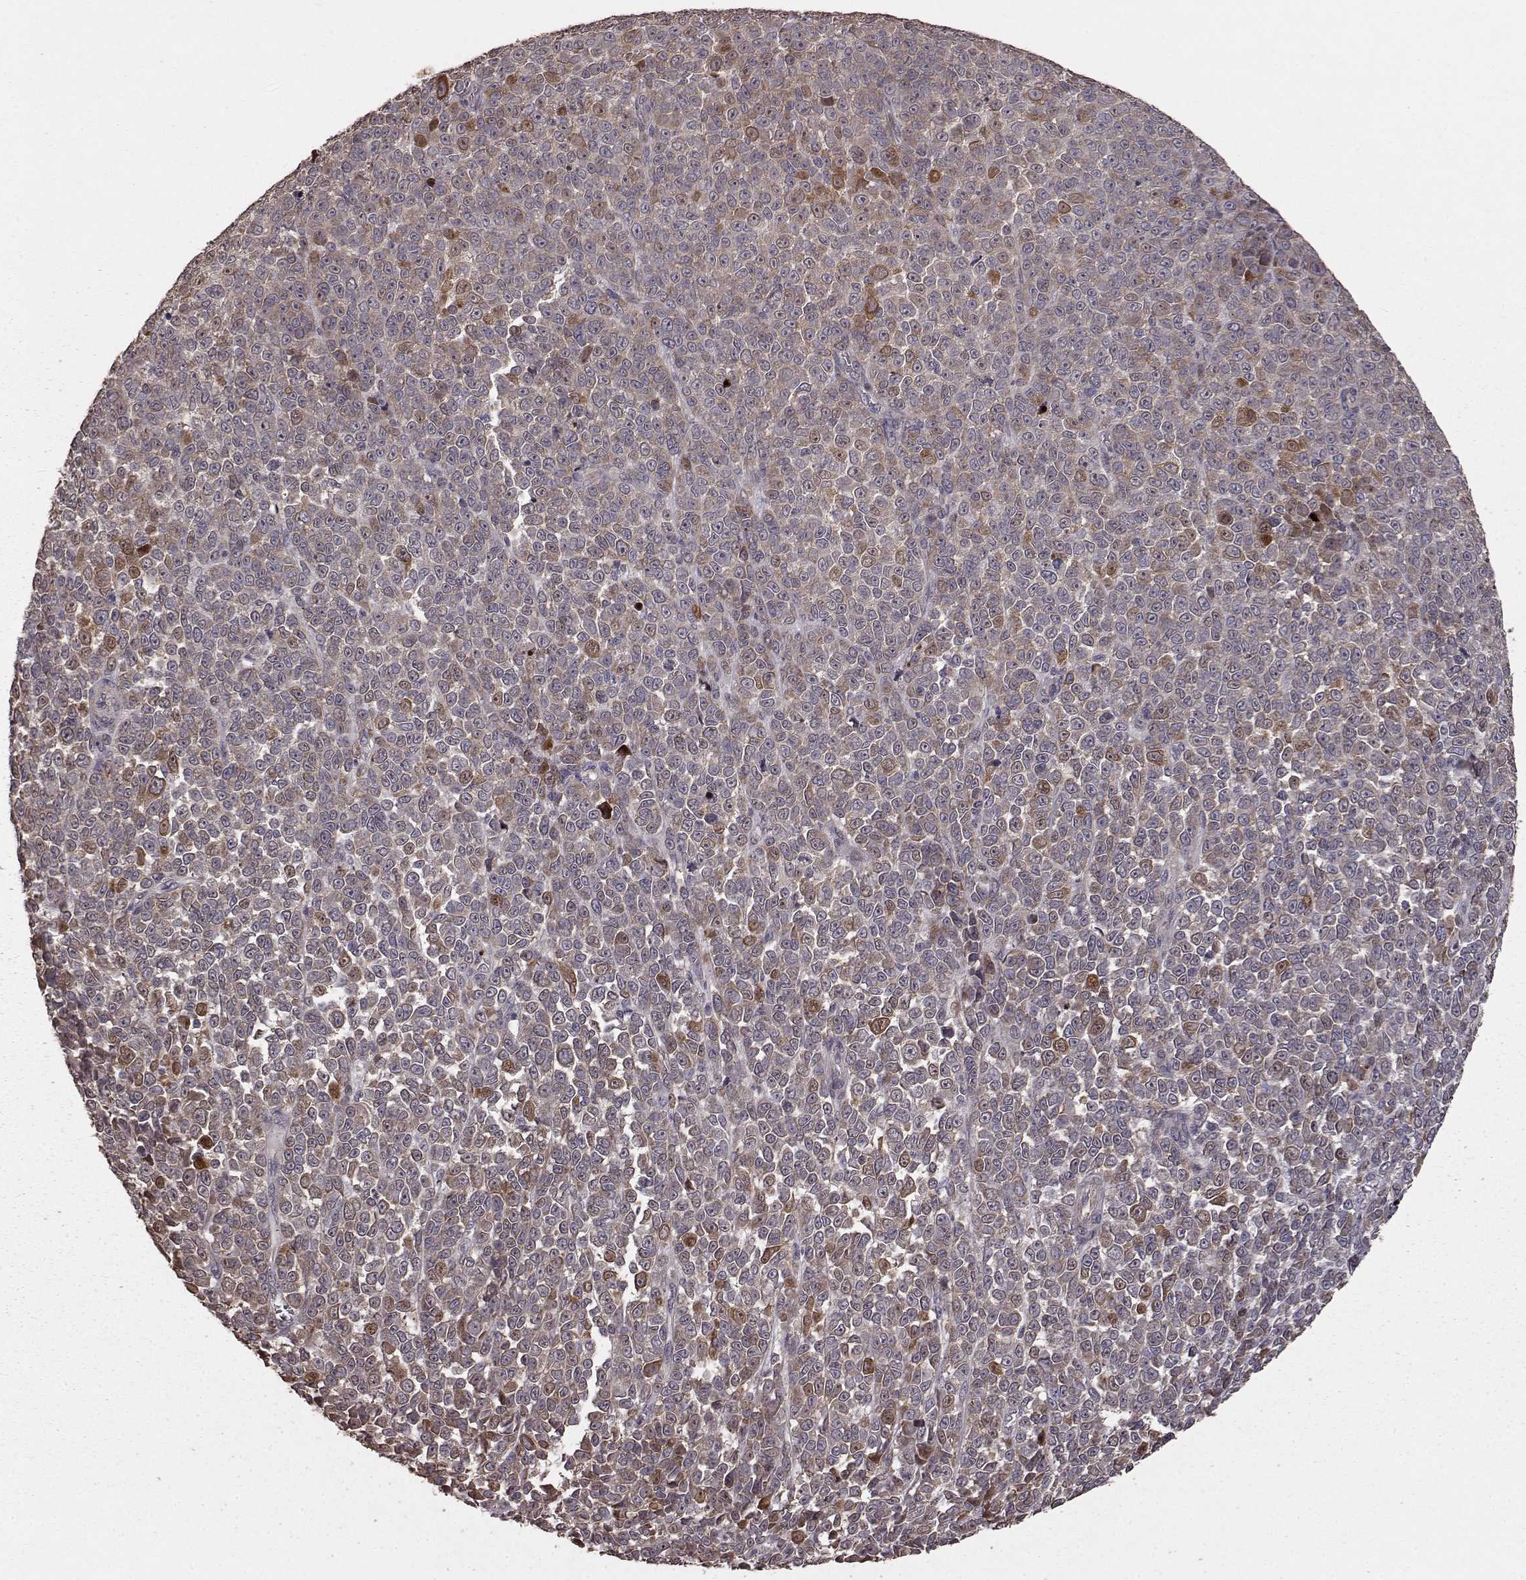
{"staining": {"intensity": "weak", "quantity": "25%-75%", "location": "cytoplasmic/membranous"}, "tissue": "melanoma", "cell_type": "Tumor cells", "image_type": "cancer", "snomed": [{"axis": "morphology", "description": "Malignant melanoma, NOS"}, {"axis": "topography", "description": "Skin"}], "caption": "Human melanoma stained for a protein (brown) exhibits weak cytoplasmic/membranous positive staining in about 25%-75% of tumor cells.", "gene": "USP15", "patient": {"sex": "female", "age": 95}}